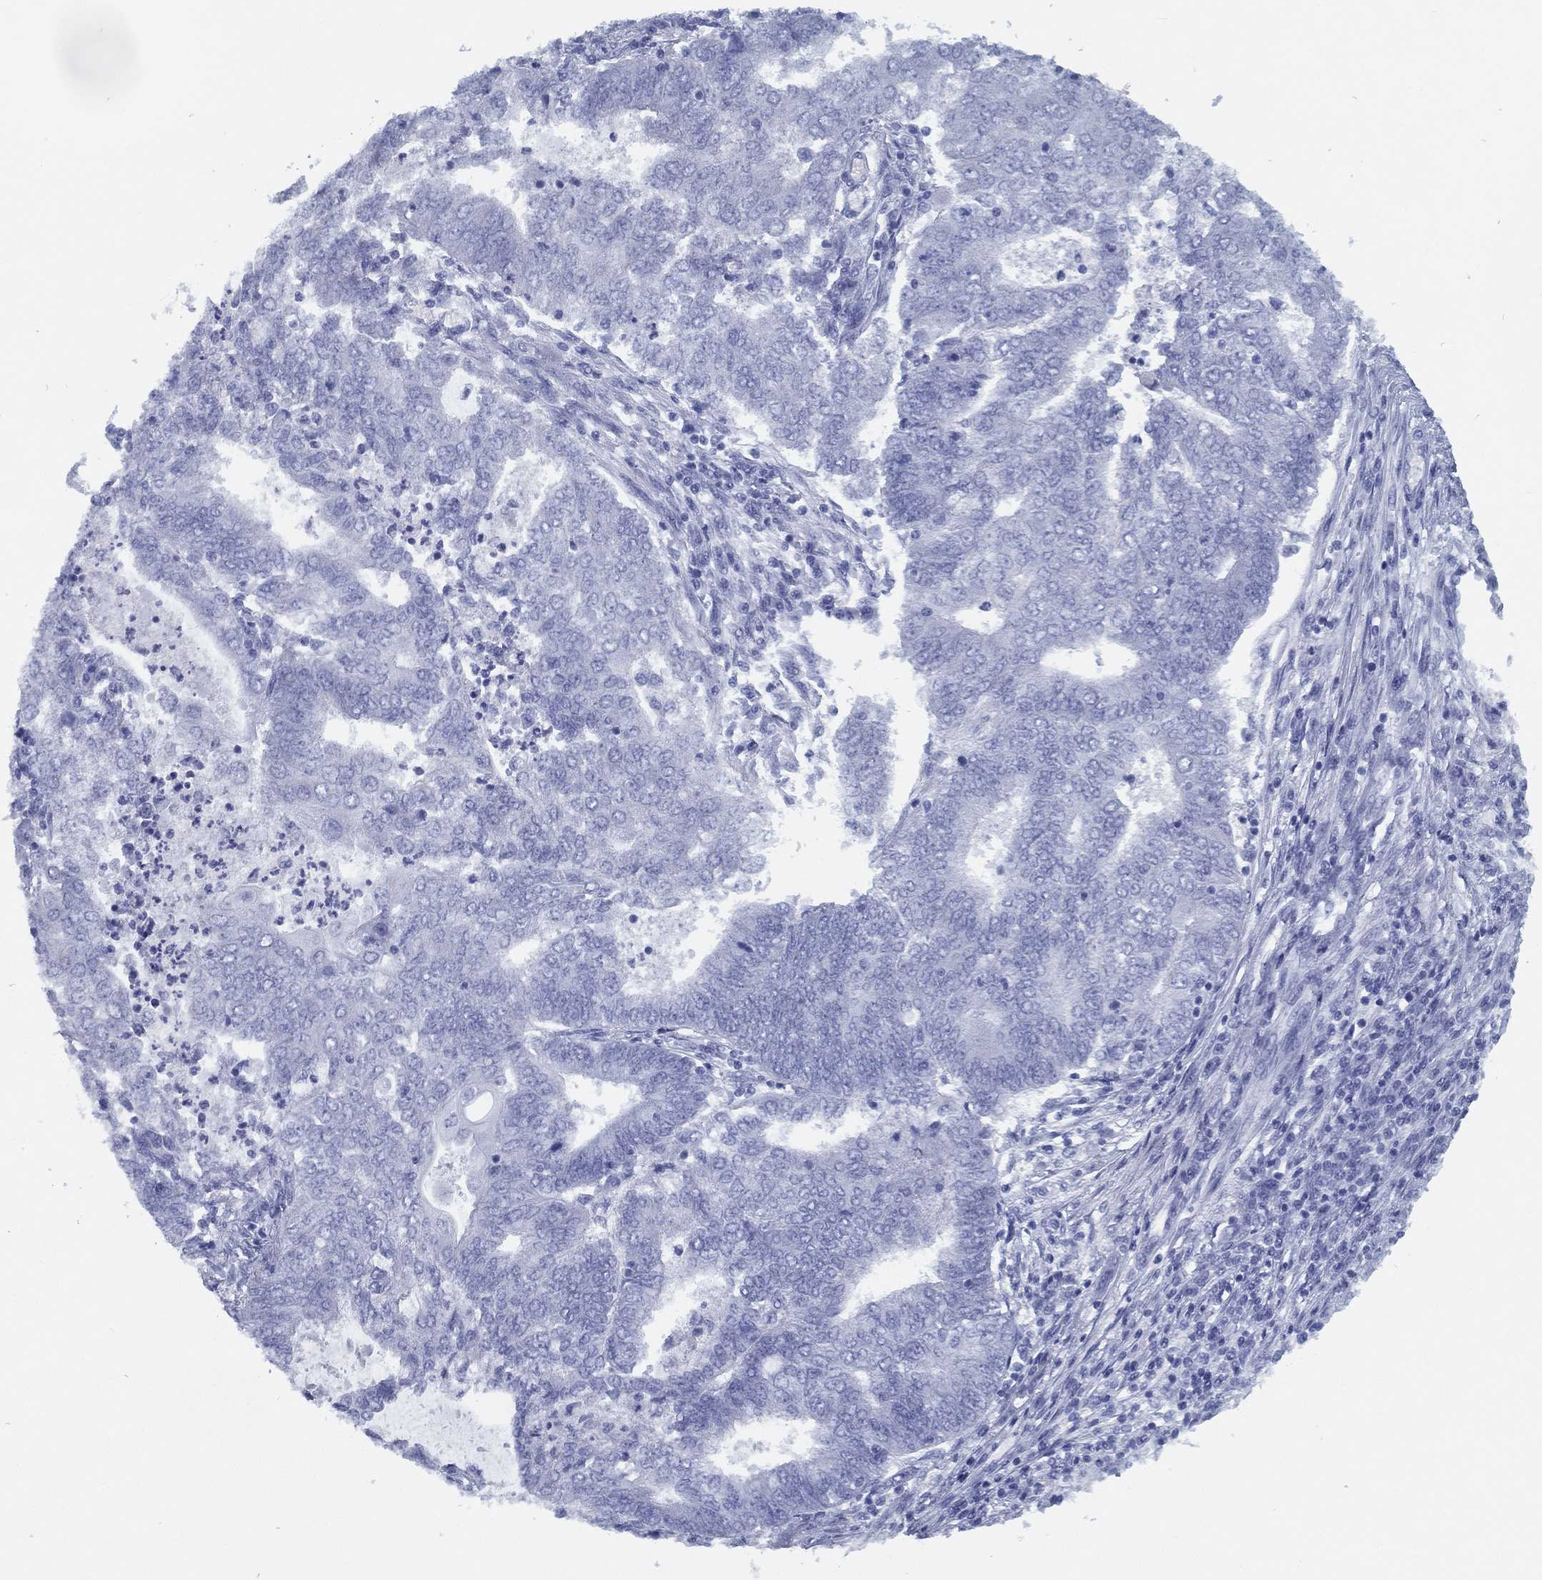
{"staining": {"intensity": "negative", "quantity": "none", "location": "none"}, "tissue": "endometrial cancer", "cell_type": "Tumor cells", "image_type": "cancer", "snomed": [{"axis": "morphology", "description": "Adenocarcinoma, NOS"}, {"axis": "topography", "description": "Endometrium"}], "caption": "Human endometrial adenocarcinoma stained for a protein using immunohistochemistry (IHC) shows no positivity in tumor cells.", "gene": "TMEM252", "patient": {"sex": "female", "age": 62}}